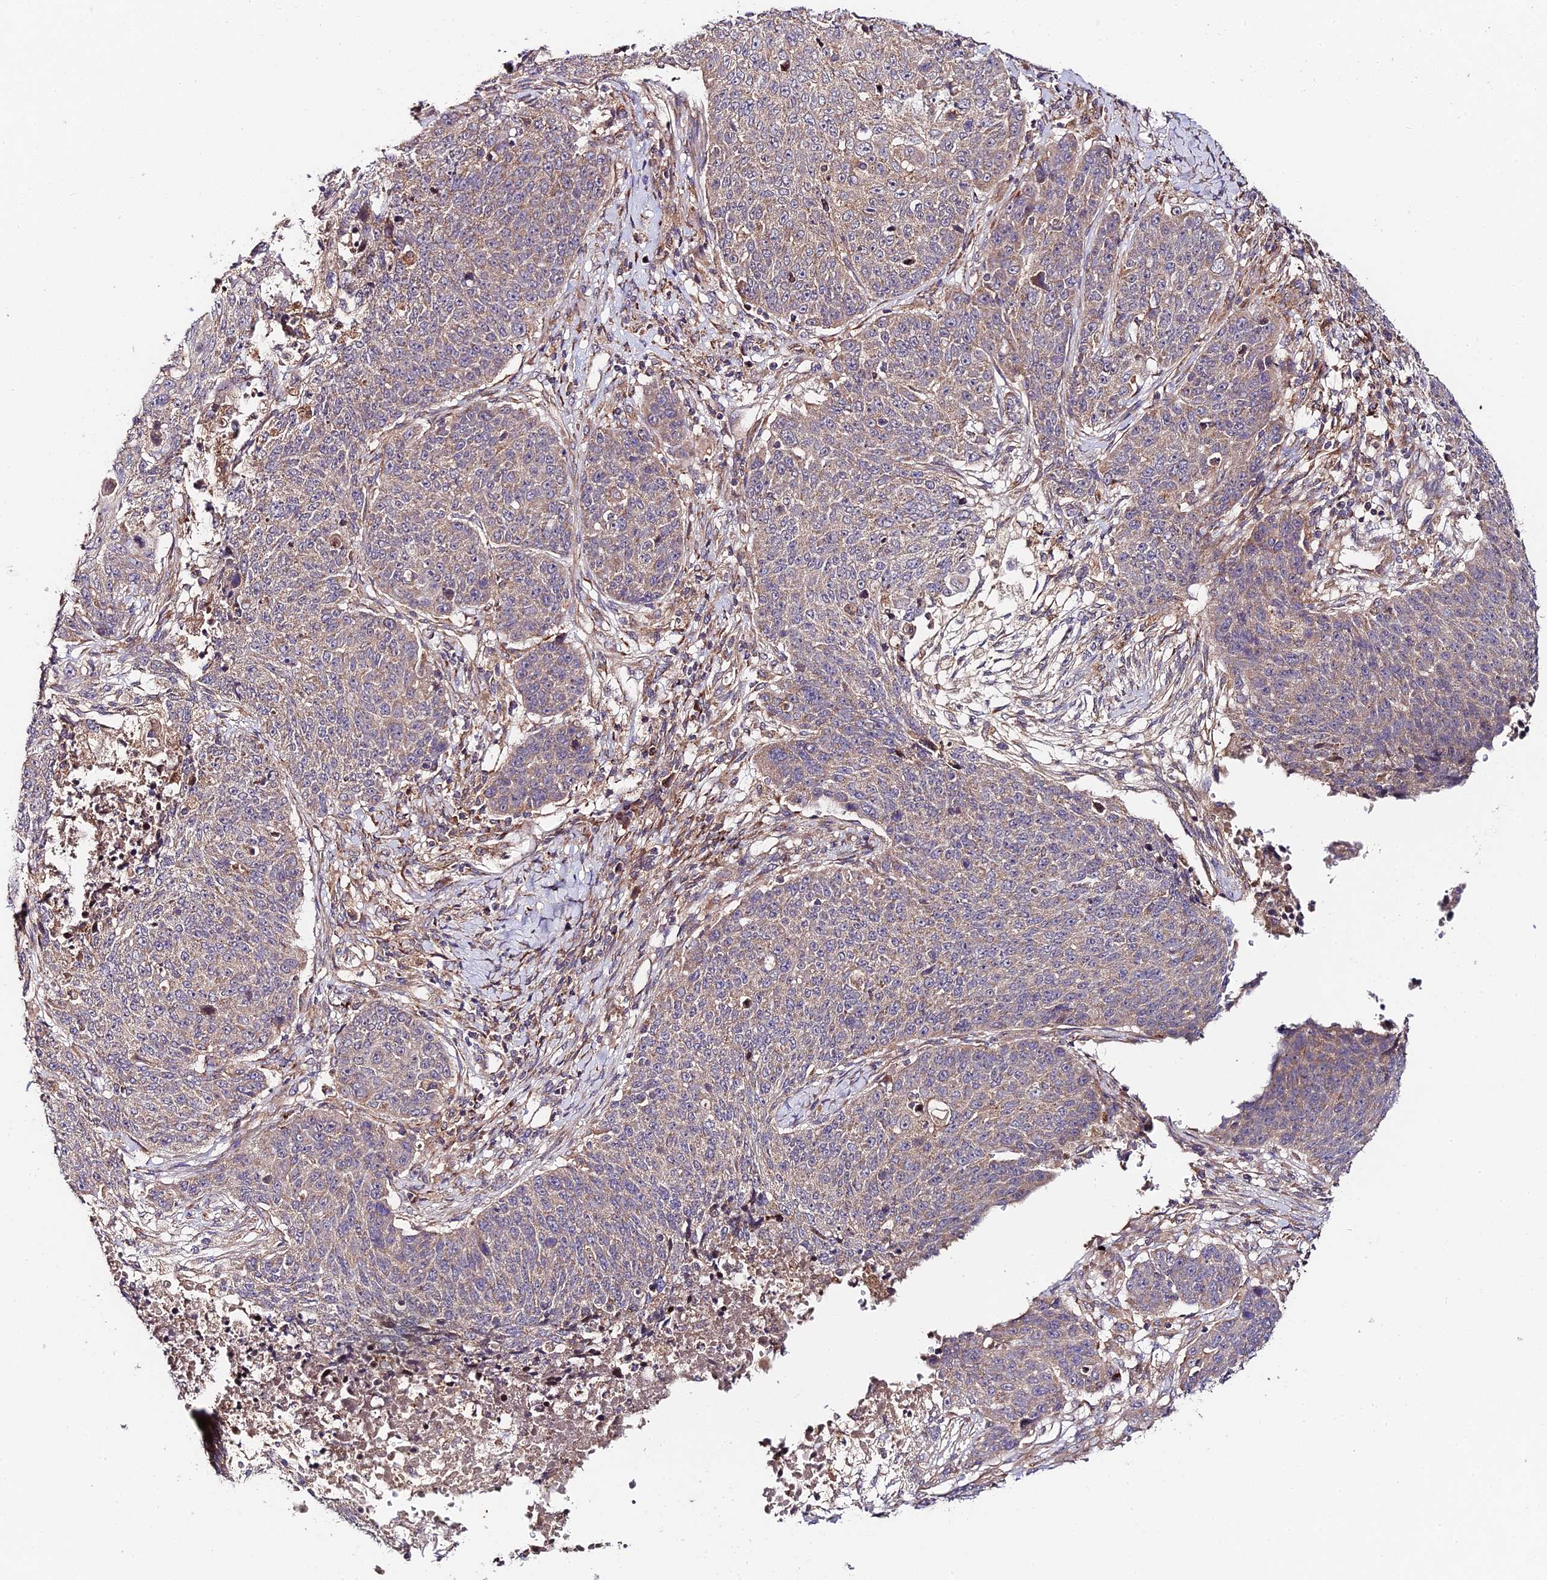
{"staining": {"intensity": "weak", "quantity": "25%-75%", "location": "cytoplasmic/membranous"}, "tissue": "lung cancer", "cell_type": "Tumor cells", "image_type": "cancer", "snomed": [{"axis": "morphology", "description": "Normal tissue, NOS"}, {"axis": "morphology", "description": "Squamous cell carcinoma, NOS"}, {"axis": "topography", "description": "Lymph node"}, {"axis": "topography", "description": "Lung"}], "caption": "A histopathology image of lung cancer (squamous cell carcinoma) stained for a protein demonstrates weak cytoplasmic/membranous brown staining in tumor cells.", "gene": "C3orf20", "patient": {"sex": "male", "age": 66}}